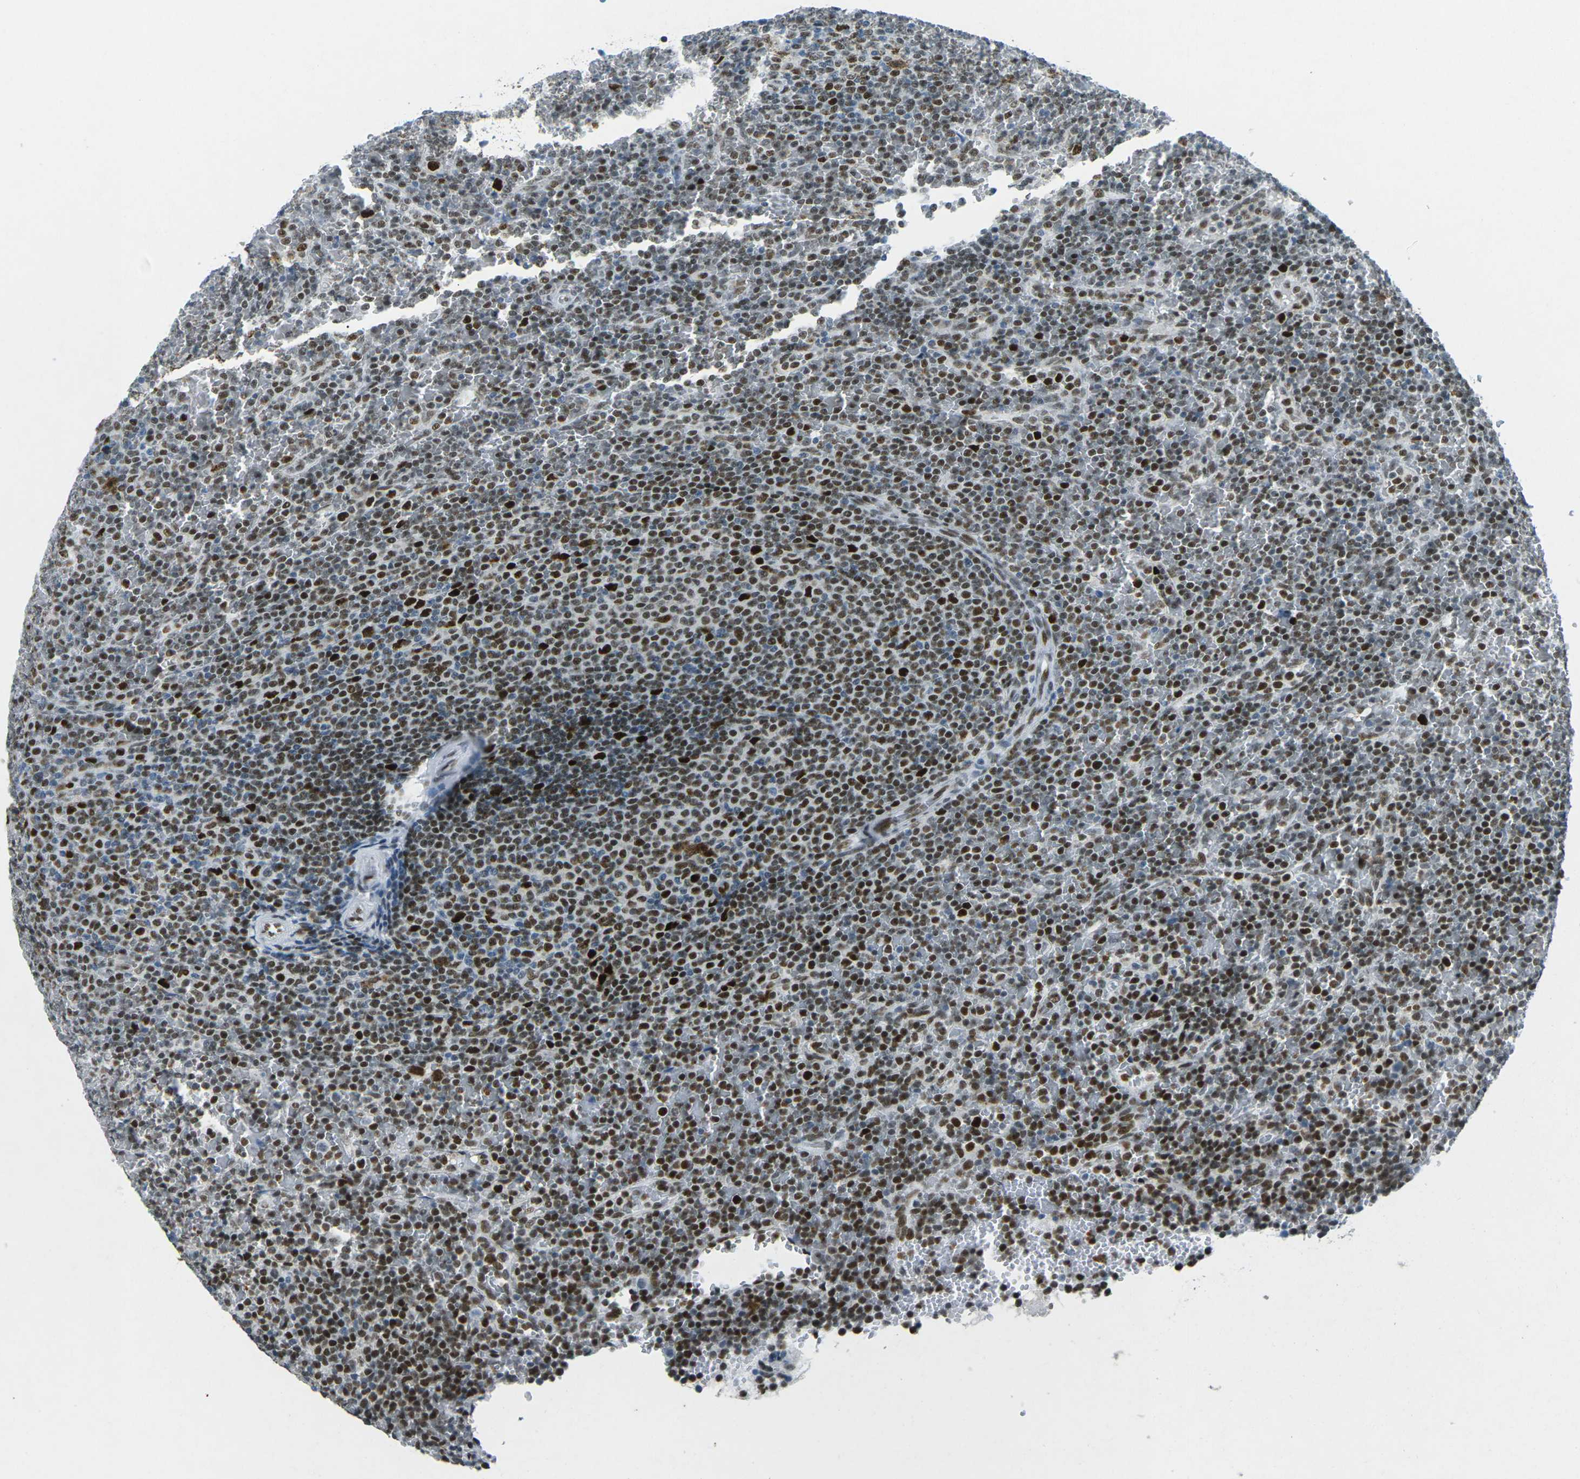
{"staining": {"intensity": "strong", "quantity": ">75%", "location": "nuclear"}, "tissue": "lymphoma", "cell_type": "Tumor cells", "image_type": "cancer", "snomed": [{"axis": "morphology", "description": "Malignant lymphoma, non-Hodgkin's type, Low grade"}, {"axis": "topography", "description": "Spleen"}], "caption": "This photomicrograph demonstrates immunohistochemistry (IHC) staining of lymphoma, with high strong nuclear staining in approximately >75% of tumor cells.", "gene": "RB1", "patient": {"sex": "female", "age": 77}}